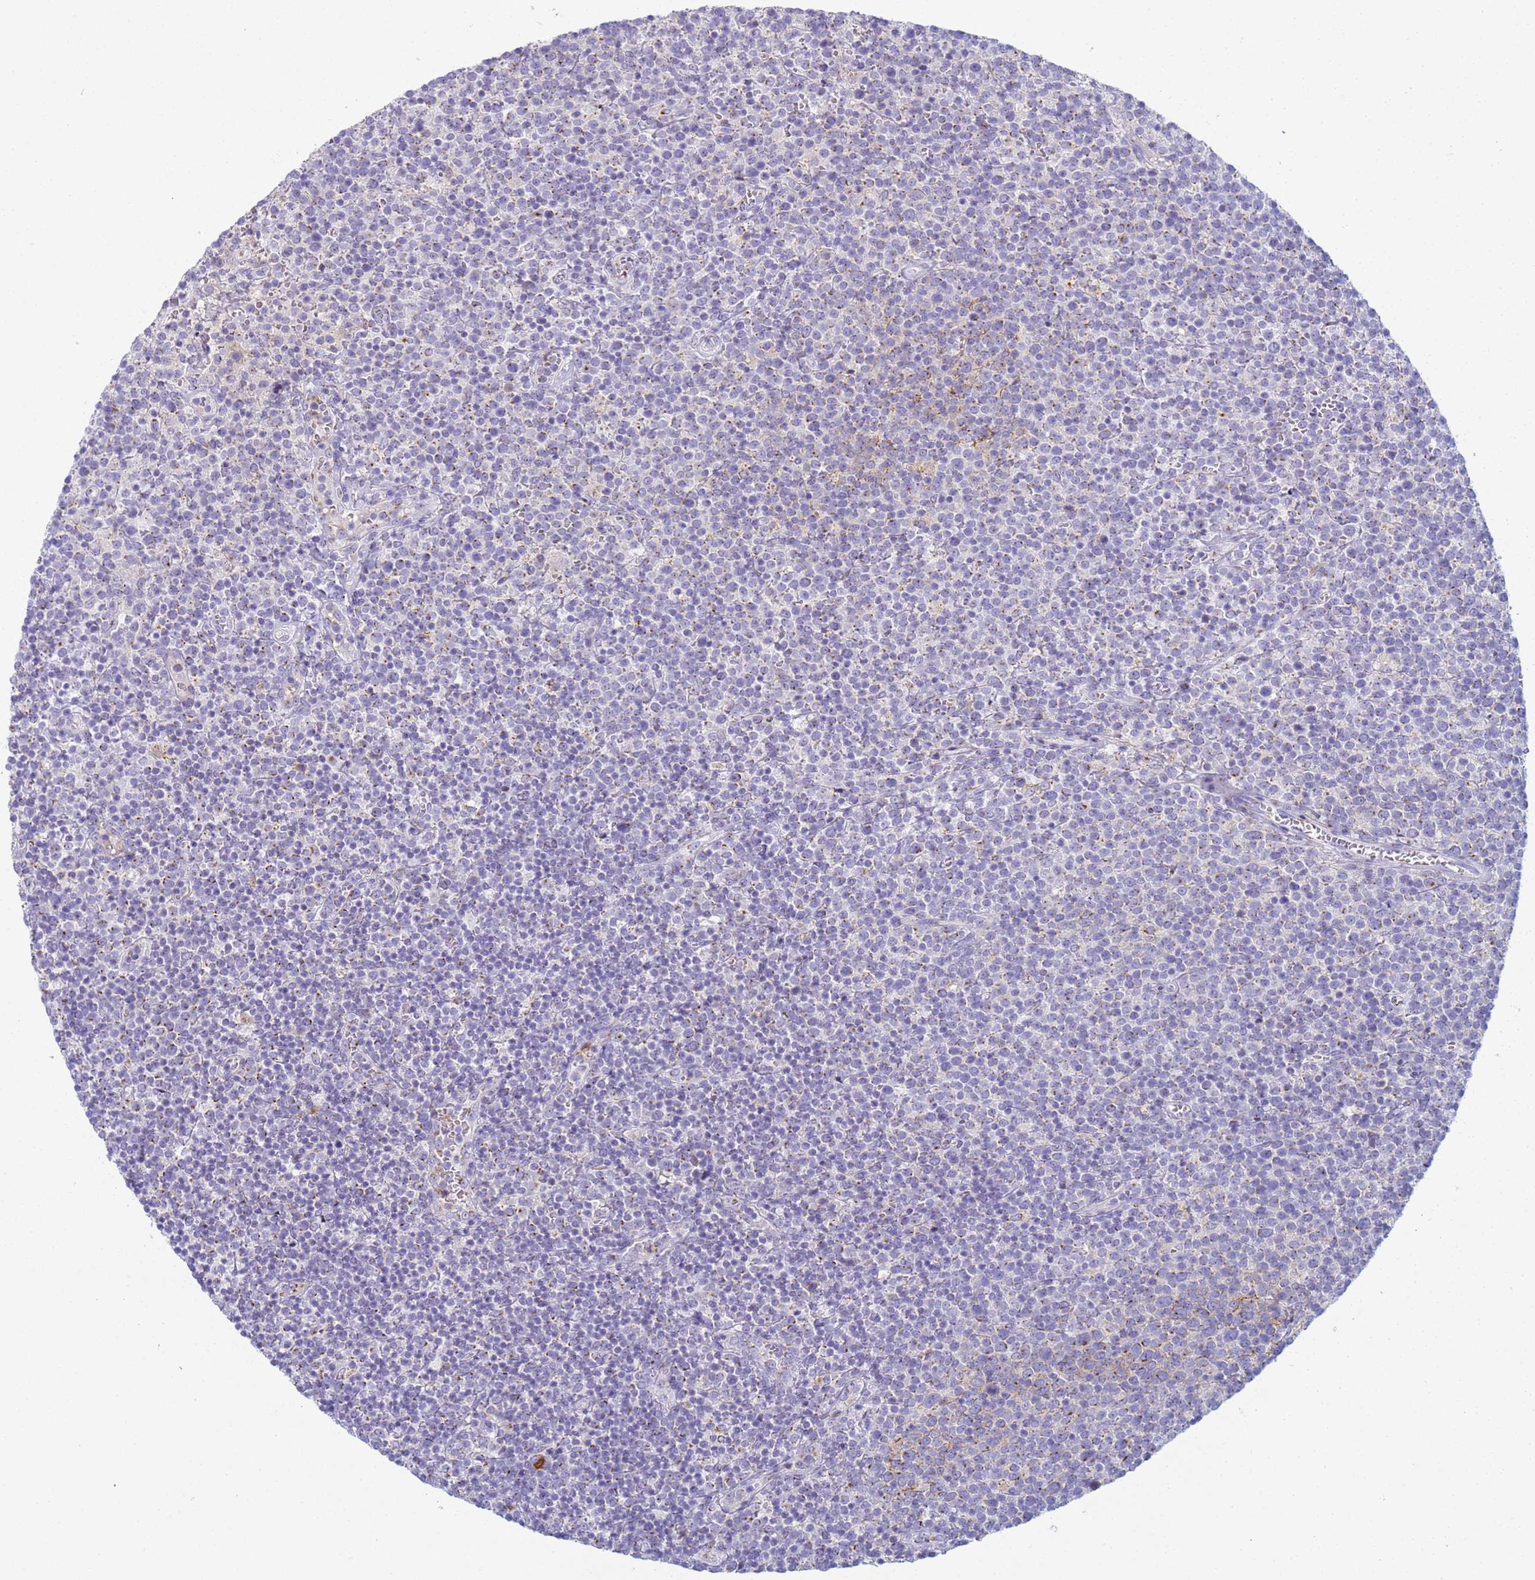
{"staining": {"intensity": "moderate", "quantity": "<25%", "location": "cytoplasmic/membranous"}, "tissue": "lymphoma", "cell_type": "Tumor cells", "image_type": "cancer", "snomed": [{"axis": "morphology", "description": "Malignant lymphoma, non-Hodgkin's type, High grade"}, {"axis": "topography", "description": "Lymph node"}], "caption": "Lymphoma tissue reveals moderate cytoplasmic/membranous expression in approximately <25% of tumor cells Using DAB (brown) and hematoxylin (blue) stains, captured at high magnification using brightfield microscopy.", "gene": "CR1", "patient": {"sex": "male", "age": 61}}